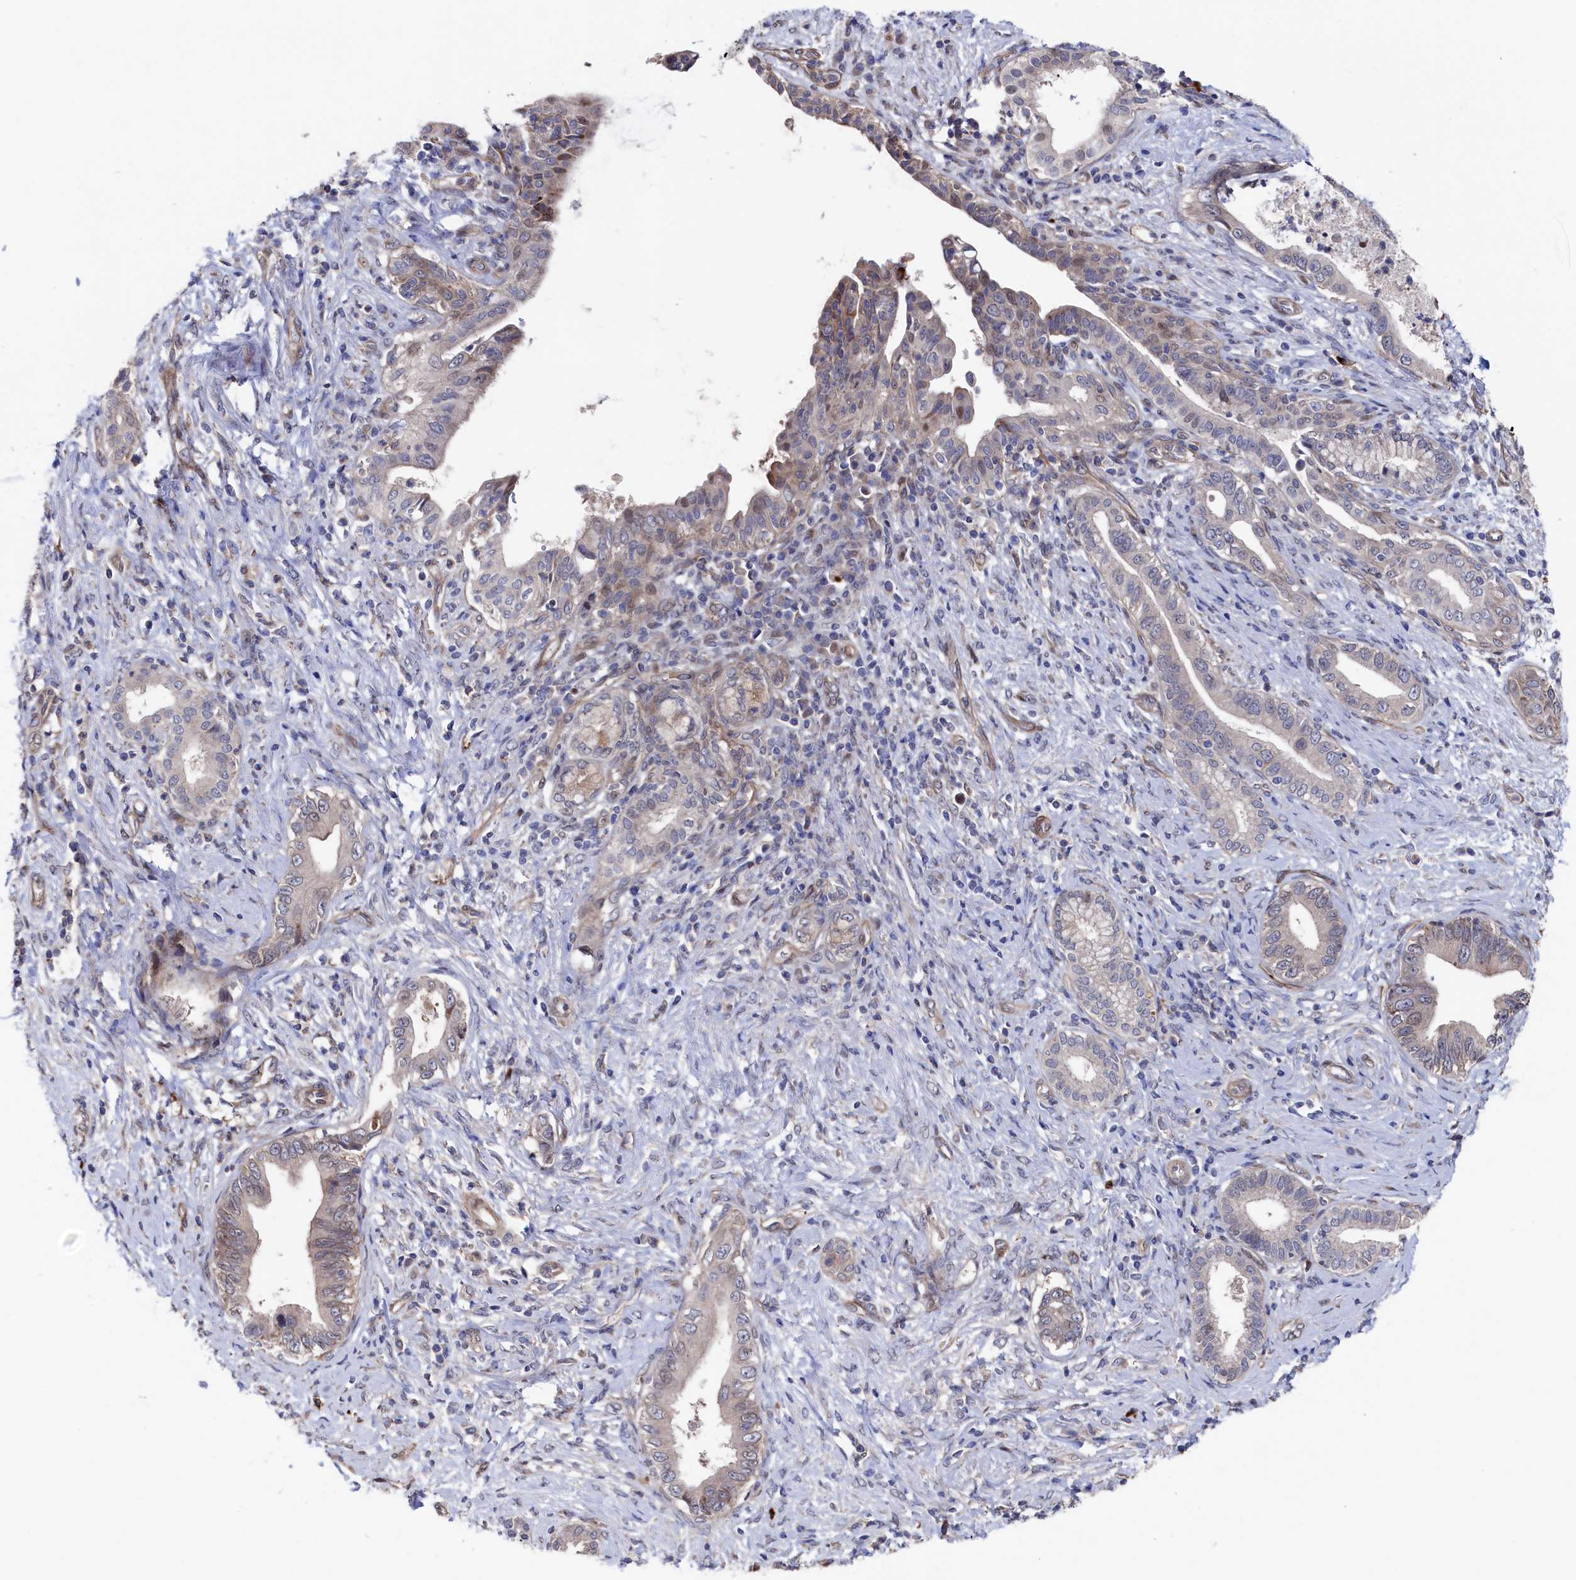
{"staining": {"intensity": "weak", "quantity": "<25%", "location": "cytoplasmic/membranous,nuclear"}, "tissue": "pancreatic cancer", "cell_type": "Tumor cells", "image_type": "cancer", "snomed": [{"axis": "morphology", "description": "Adenocarcinoma, NOS"}, {"axis": "topography", "description": "Pancreas"}], "caption": "Protein analysis of pancreatic cancer (adenocarcinoma) demonstrates no significant positivity in tumor cells. (Stains: DAB (3,3'-diaminobenzidine) immunohistochemistry (IHC) with hematoxylin counter stain, Microscopy: brightfield microscopy at high magnification).", "gene": "ZNF891", "patient": {"sex": "female", "age": 55}}